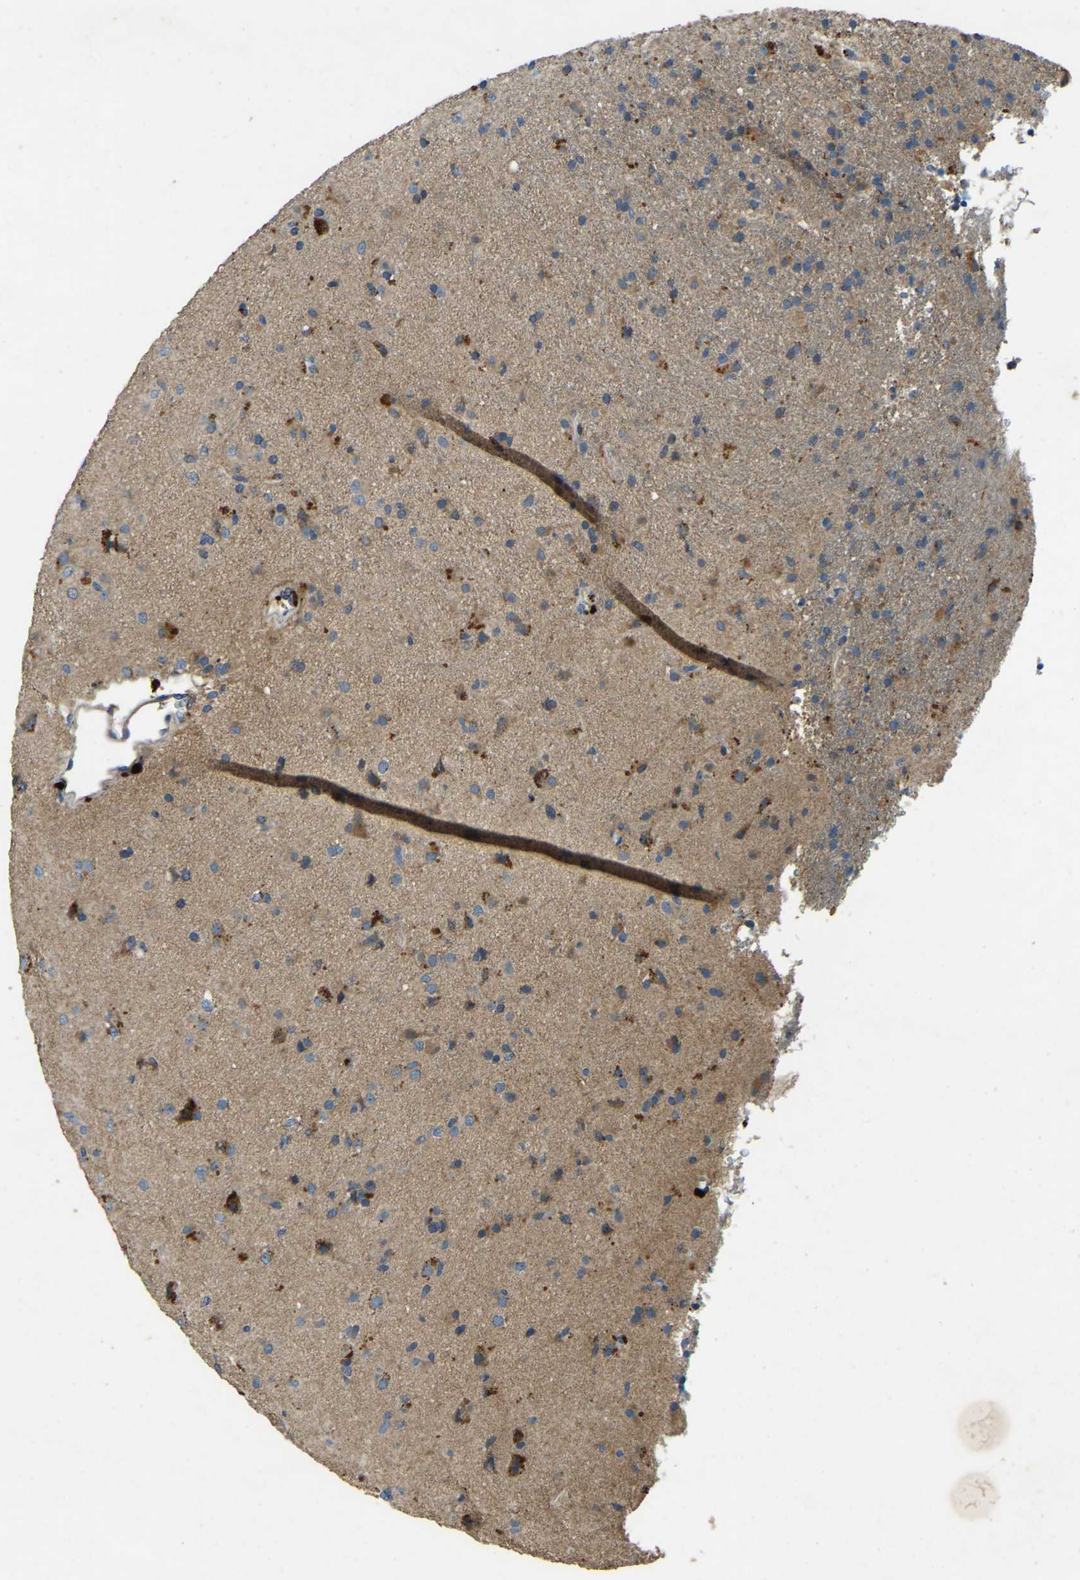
{"staining": {"intensity": "weak", "quantity": "<25%", "location": "cytoplasmic/membranous"}, "tissue": "glioma", "cell_type": "Tumor cells", "image_type": "cancer", "snomed": [{"axis": "morphology", "description": "Glioma, malignant, Low grade"}, {"axis": "topography", "description": "Brain"}], "caption": "There is no significant staining in tumor cells of glioma.", "gene": "ATP8B1", "patient": {"sex": "male", "age": 65}}